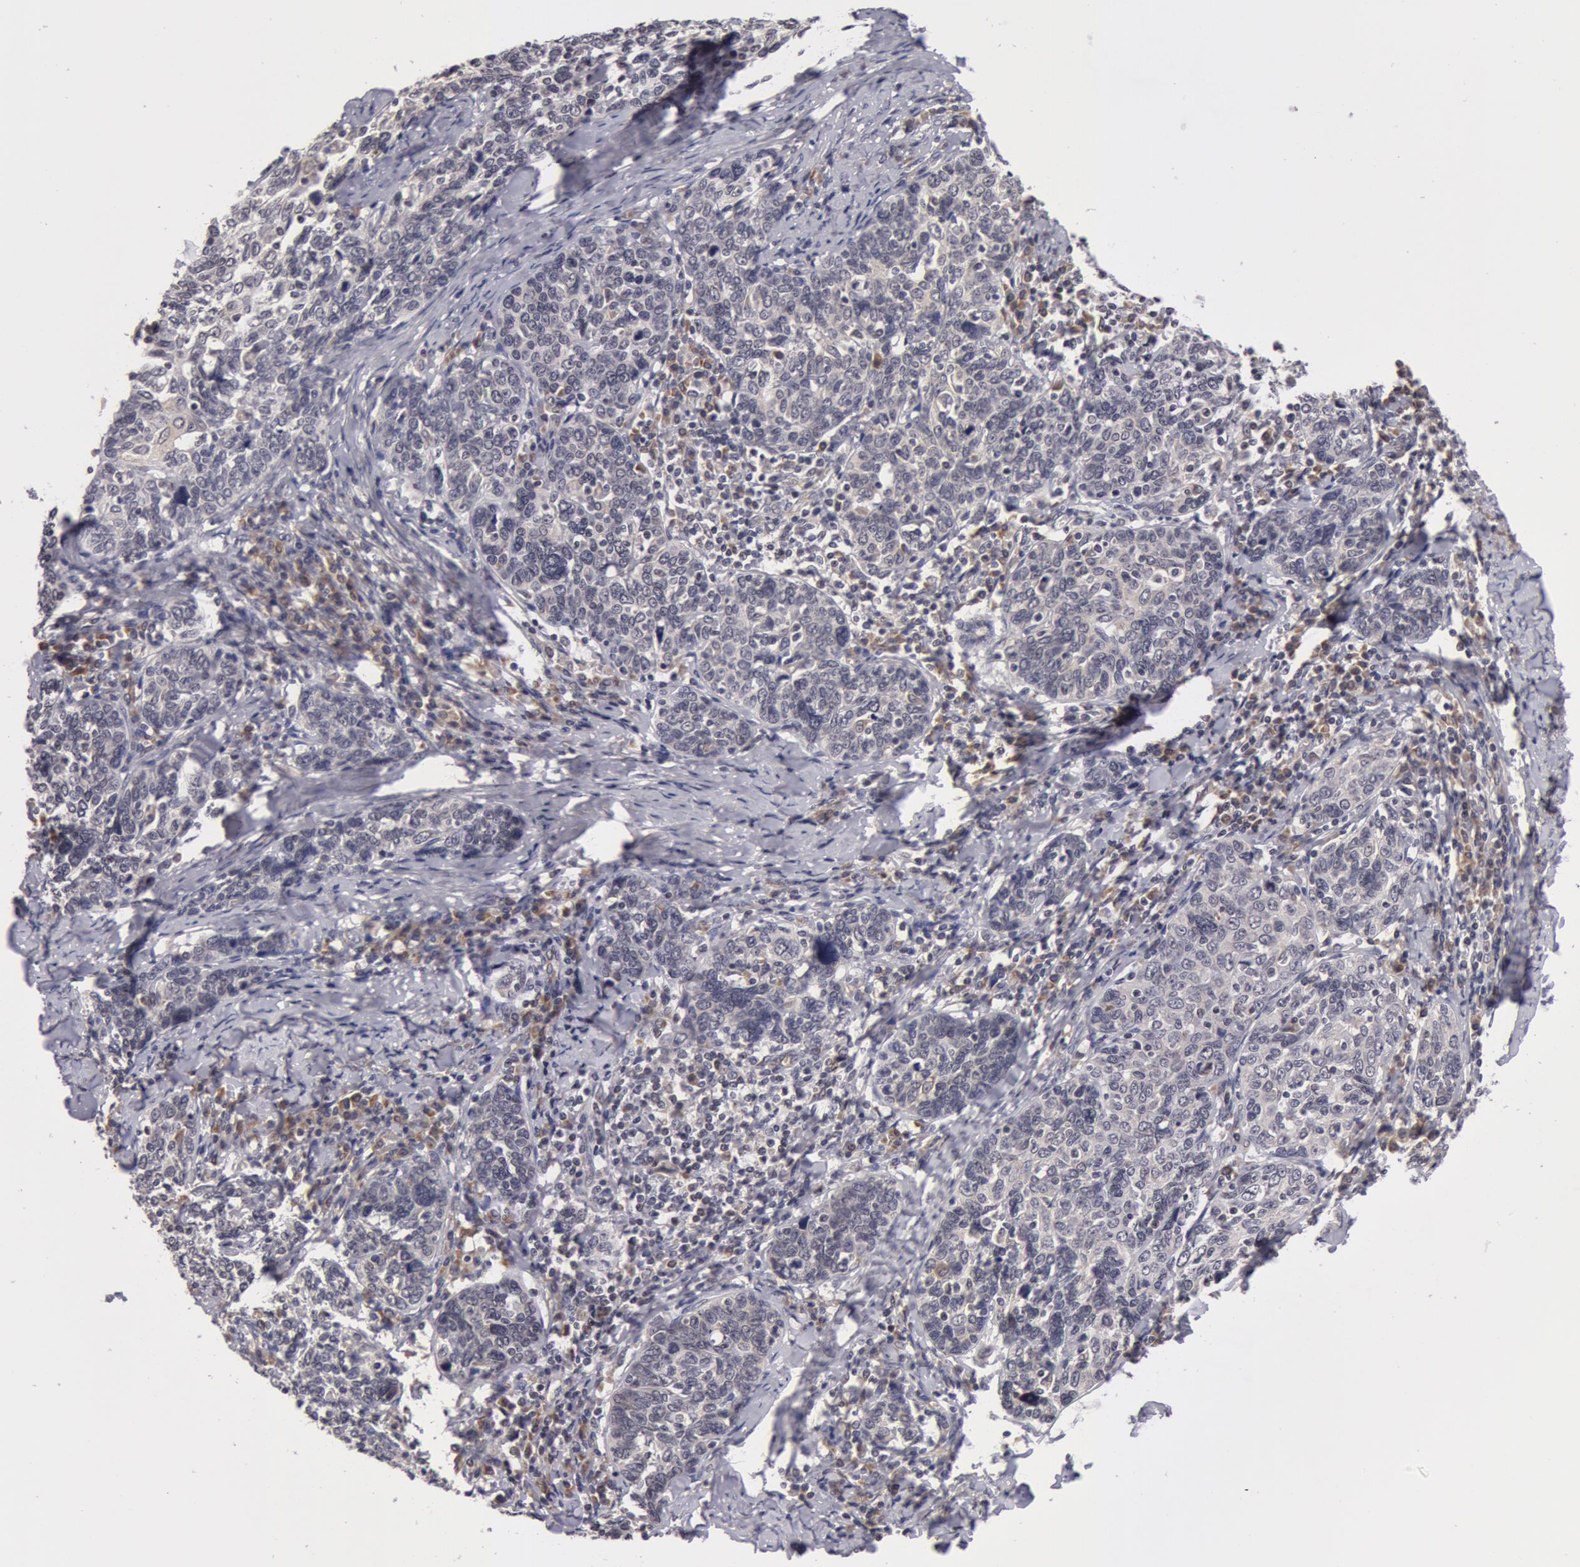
{"staining": {"intensity": "negative", "quantity": "none", "location": "none"}, "tissue": "cervical cancer", "cell_type": "Tumor cells", "image_type": "cancer", "snomed": [{"axis": "morphology", "description": "Squamous cell carcinoma, NOS"}, {"axis": "topography", "description": "Cervix"}], "caption": "An immunohistochemistry histopathology image of squamous cell carcinoma (cervical) is shown. There is no staining in tumor cells of squamous cell carcinoma (cervical).", "gene": "SYTL4", "patient": {"sex": "female", "age": 41}}